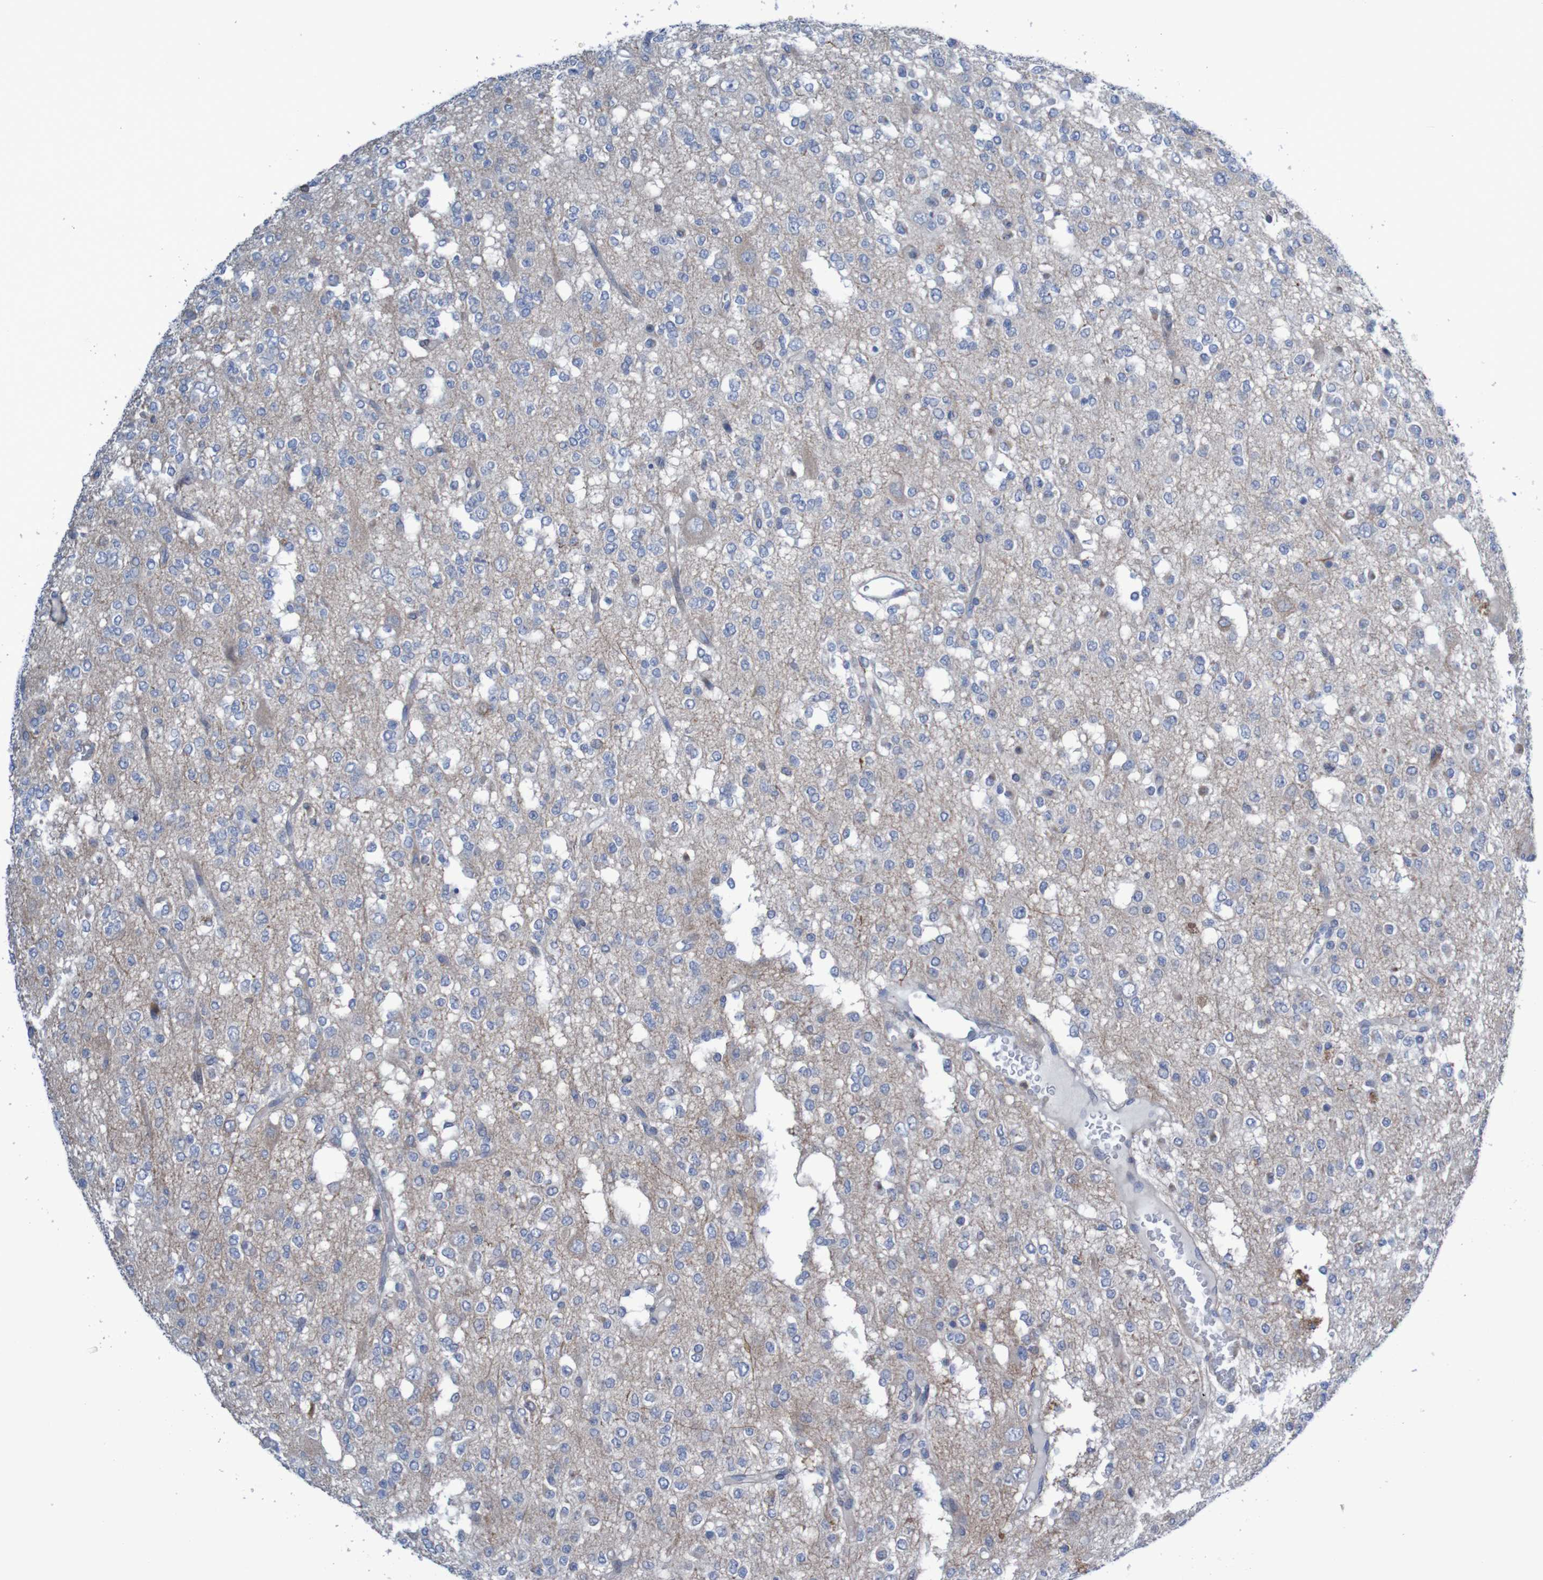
{"staining": {"intensity": "weak", "quantity": "<25%", "location": "cytoplasmic/membranous"}, "tissue": "glioma", "cell_type": "Tumor cells", "image_type": "cancer", "snomed": [{"axis": "morphology", "description": "Glioma, malignant, Low grade"}, {"axis": "topography", "description": "Brain"}], "caption": "Immunohistochemistry (IHC) micrograph of human glioma stained for a protein (brown), which exhibits no positivity in tumor cells.", "gene": "ANGPT4", "patient": {"sex": "male", "age": 38}}